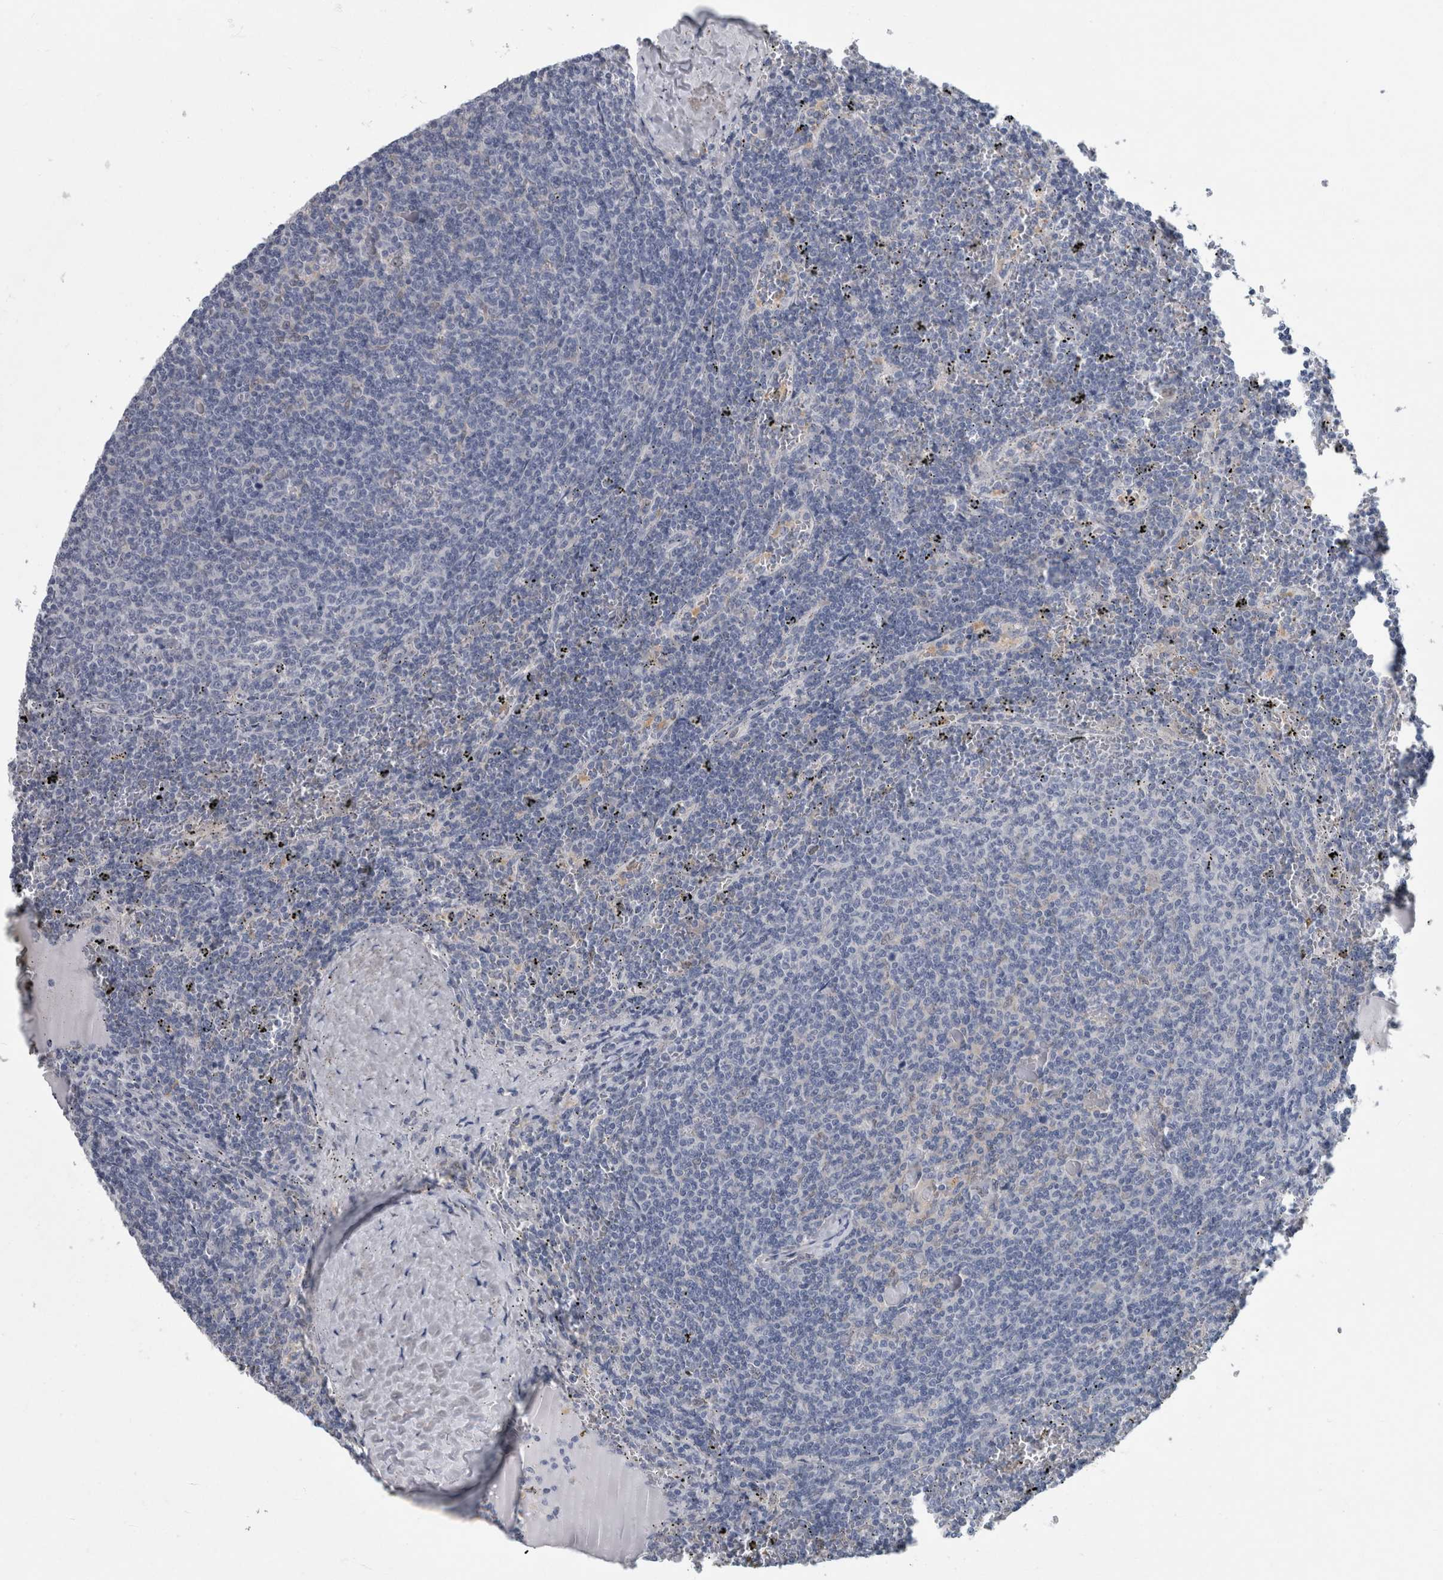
{"staining": {"intensity": "negative", "quantity": "none", "location": "none"}, "tissue": "lymphoma", "cell_type": "Tumor cells", "image_type": "cancer", "snomed": [{"axis": "morphology", "description": "Malignant lymphoma, non-Hodgkin's type, Low grade"}, {"axis": "topography", "description": "Spleen"}], "caption": "This is an IHC histopathology image of lymphoma. There is no expression in tumor cells.", "gene": "FAM83H", "patient": {"sex": "female", "age": 50}}